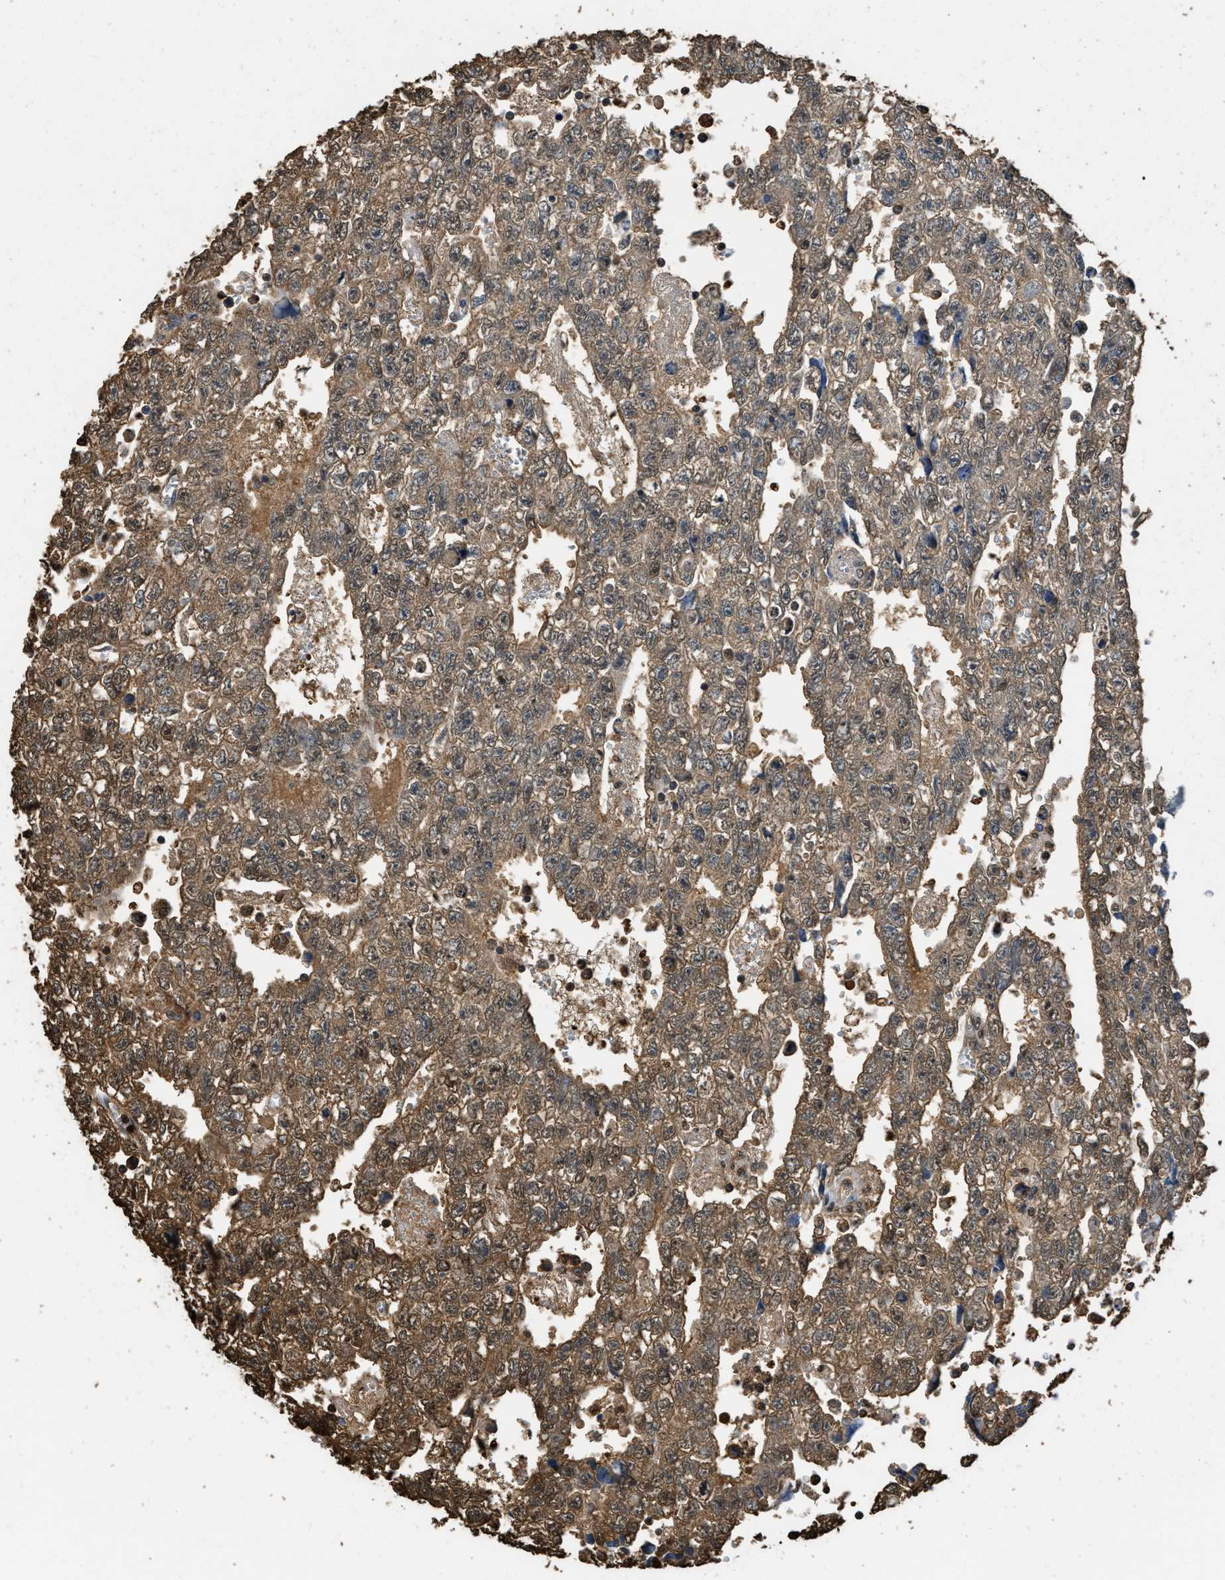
{"staining": {"intensity": "moderate", "quantity": ">75%", "location": "cytoplasmic/membranous"}, "tissue": "testis cancer", "cell_type": "Tumor cells", "image_type": "cancer", "snomed": [{"axis": "morphology", "description": "Seminoma, NOS"}, {"axis": "morphology", "description": "Carcinoma, Embryonal, NOS"}, {"axis": "topography", "description": "Testis"}], "caption": "Protein expression by IHC reveals moderate cytoplasmic/membranous expression in approximately >75% of tumor cells in testis embryonal carcinoma. Using DAB (3,3'-diaminobenzidine) (brown) and hematoxylin (blue) stains, captured at high magnification using brightfield microscopy.", "gene": "GAPDH", "patient": {"sex": "male", "age": 38}}